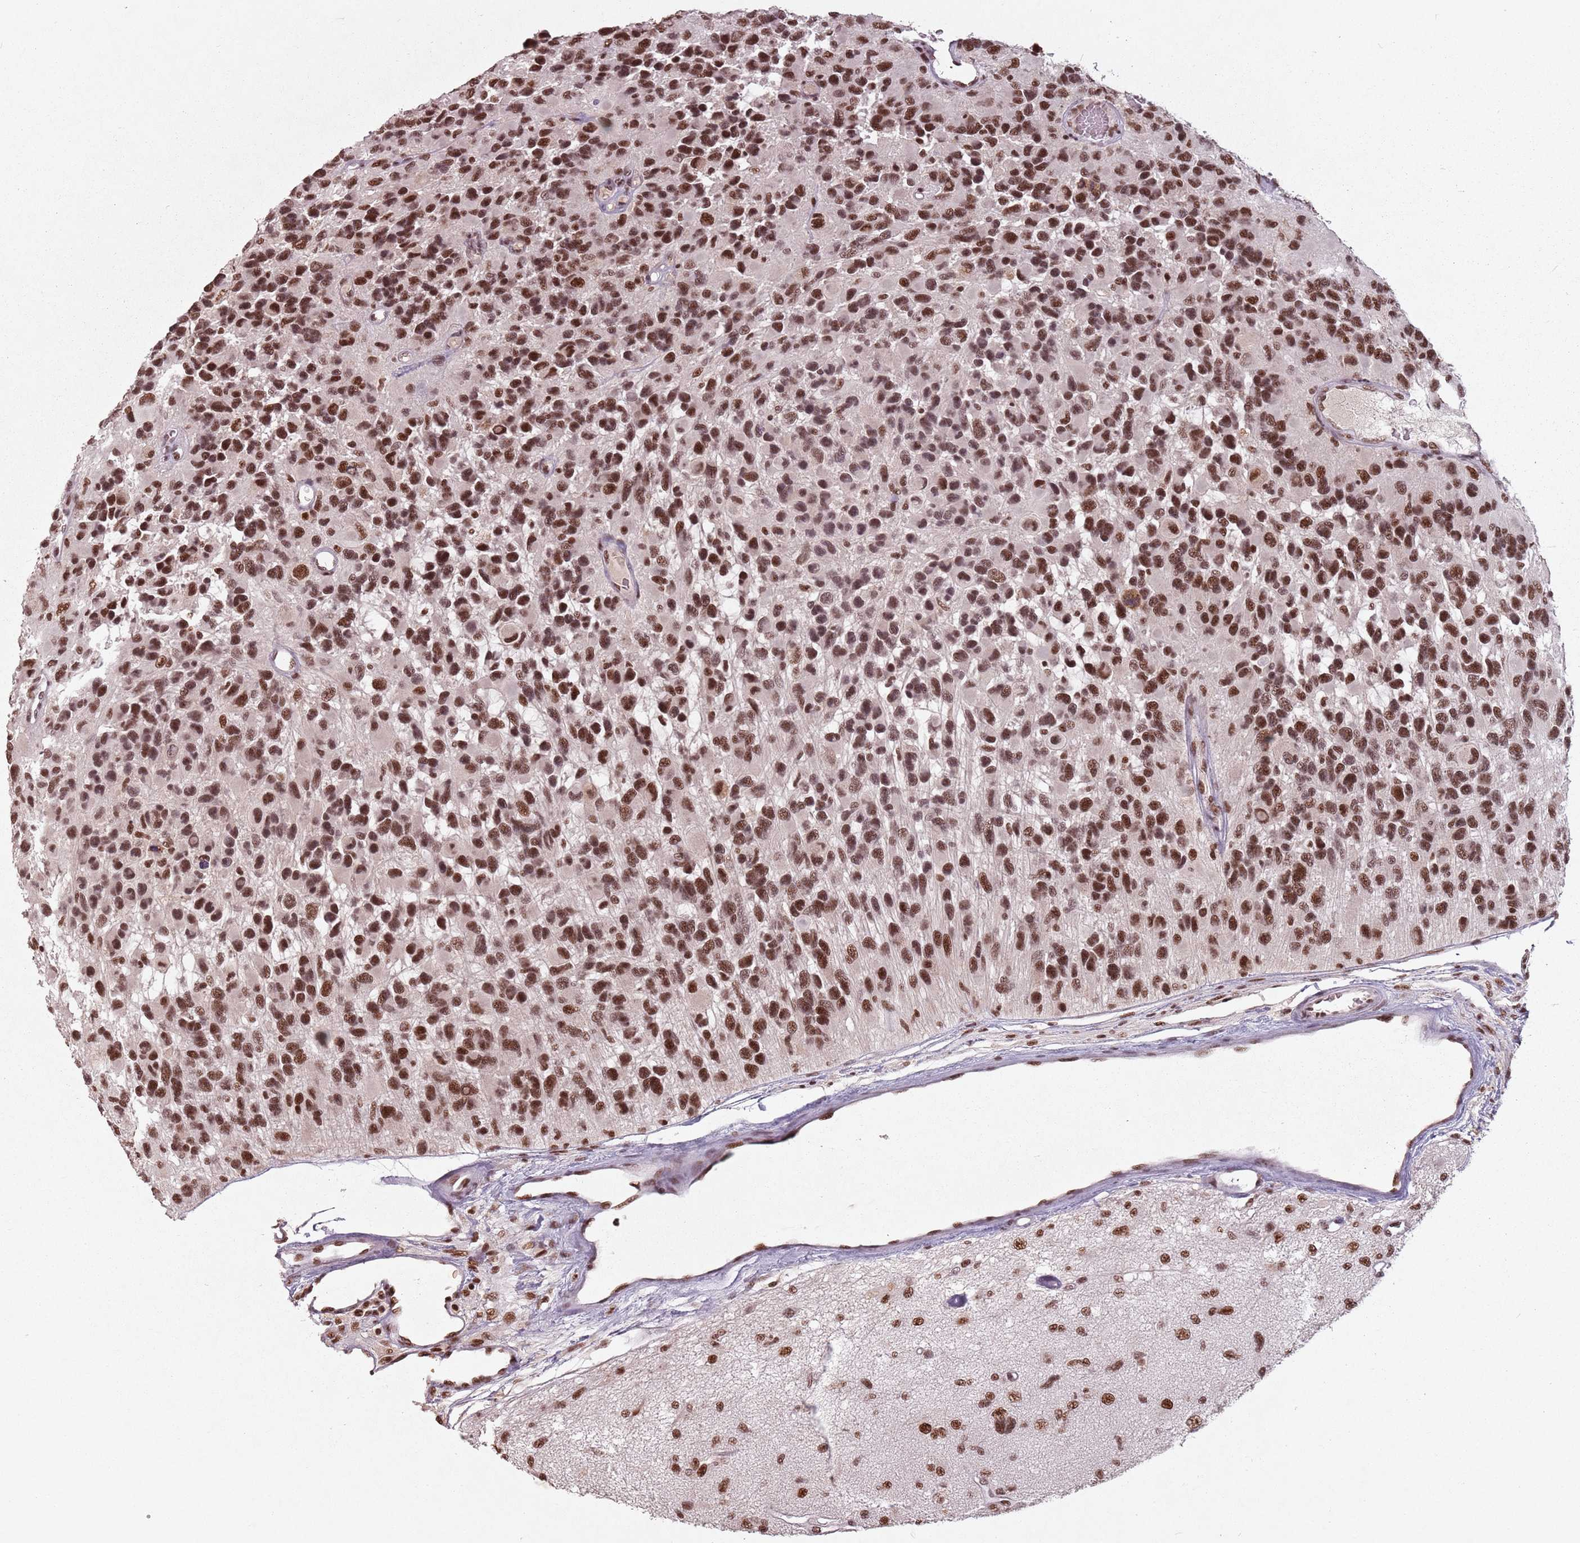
{"staining": {"intensity": "strong", "quantity": ">75%", "location": "nuclear"}, "tissue": "glioma", "cell_type": "Tumor cells", "image_type": "cancer", "snomed": [{"axis": "morphology", "description": "Glioma, malignant, High grade"}, {"axis": "topography", "description": "Brain"}], "caption": "Protein staining reveals strong nuclear staining in about >75% of tumor cells in glioma. The staining was performed using DAB to visualize the protein expression in brown, while the nuclei were stained in blue with hematoxylin (Magnification: 20x).", "gene": "NCBP1", "patient": {"sex": "male", "age": 77}}